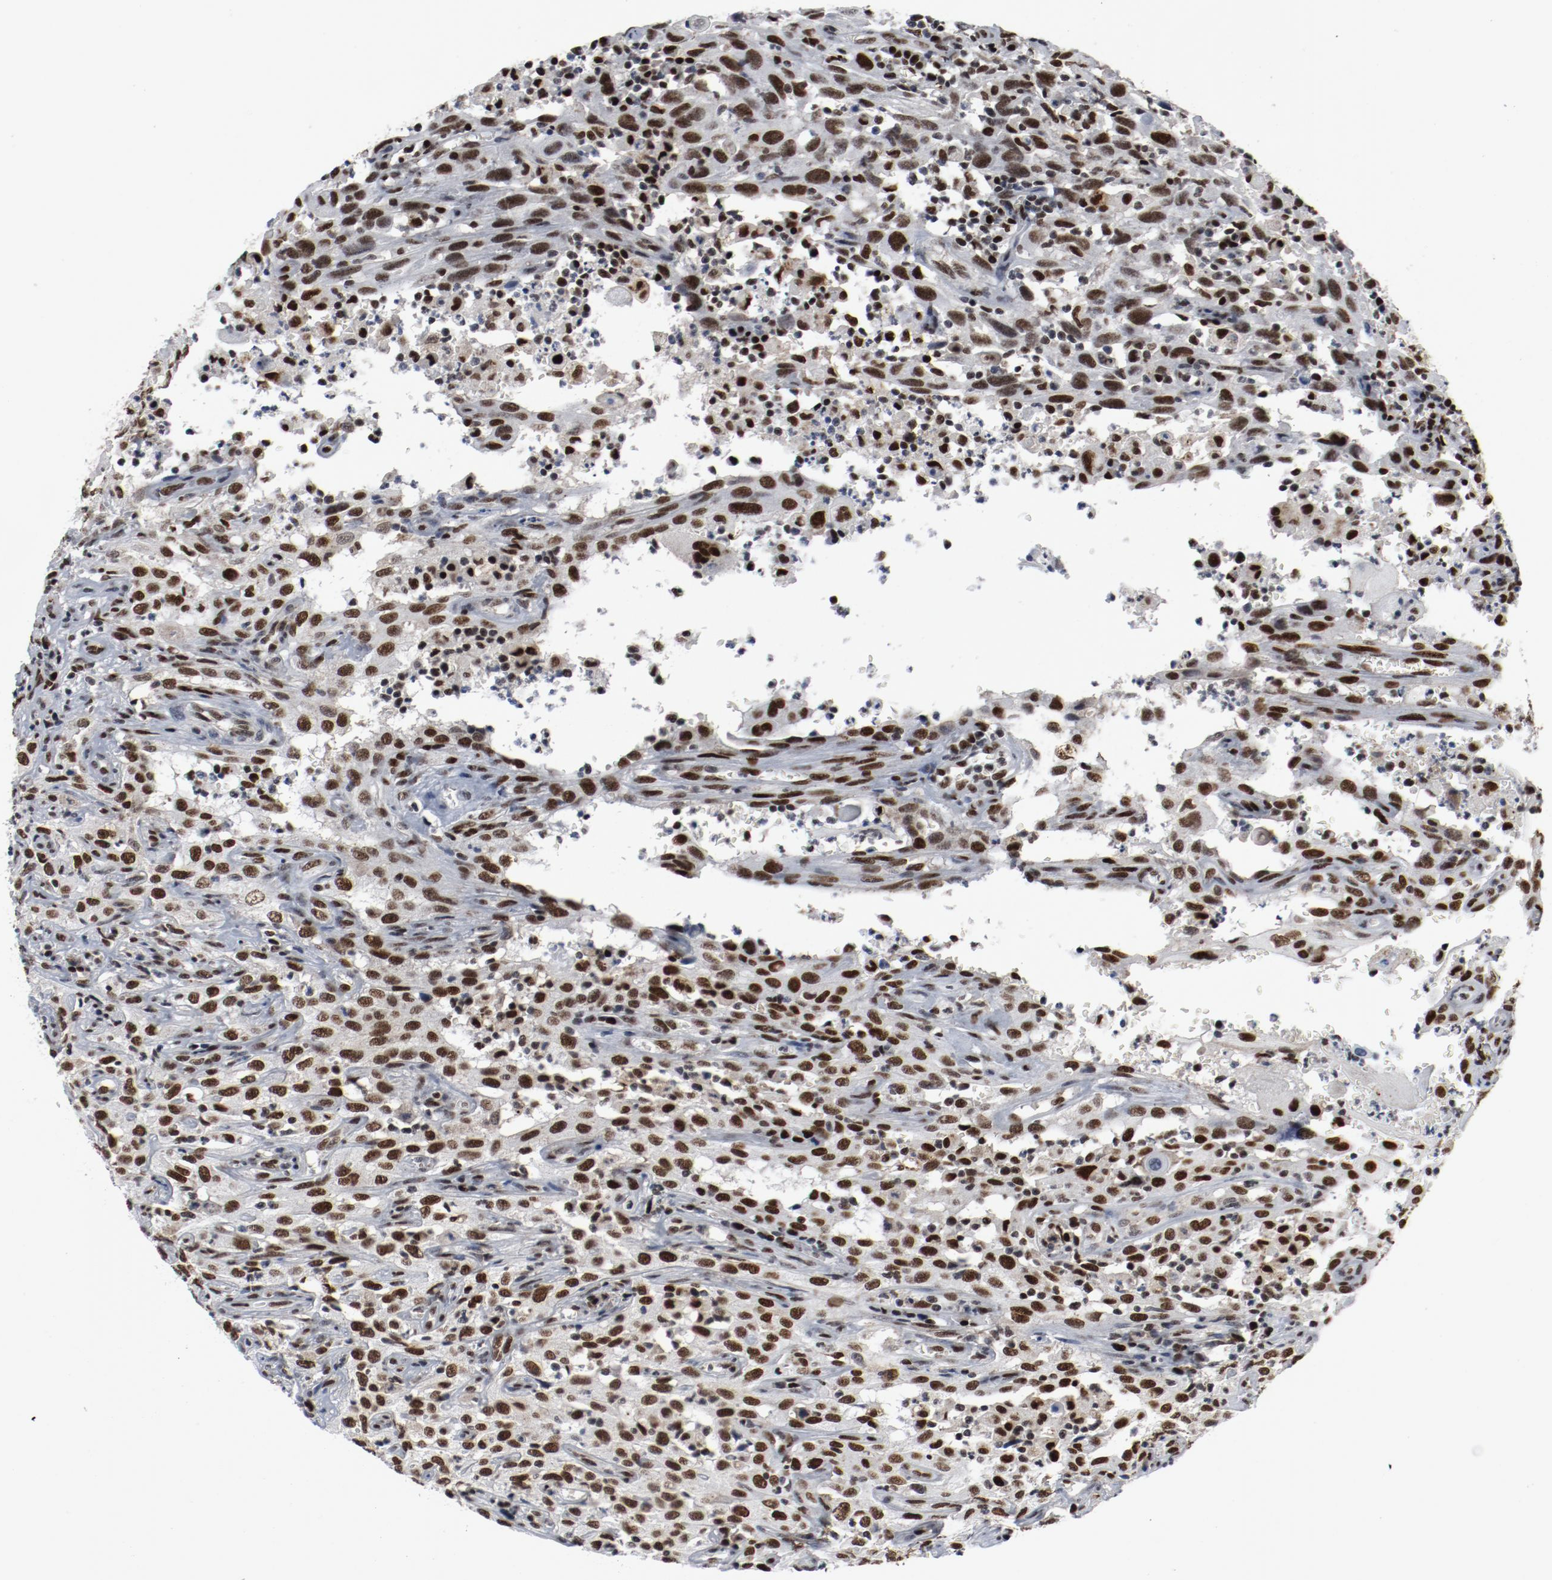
{"staining": {"intensity": "strong", "quantity": ">75%", "location": "nuclear"}, "tissue": "head and neck cancer", "cell_type": "Tumor cells", "image_type": "cancer", "snomed": [{"axis": "morphology", "description": "Squamous cell carcinoma, NOS"}, {"axis": "topography", "description": "Oral tissue"}, {"axis": "topography", "description": "Head-Neck"}], "caption": "A brown stain highlights strong nuclear positivity of a protein in head and neck cancer (squamous cell carcinoma) tumor cells.", "gene": "JMJD6", "patient": {"sex": "female", "age": 76}}